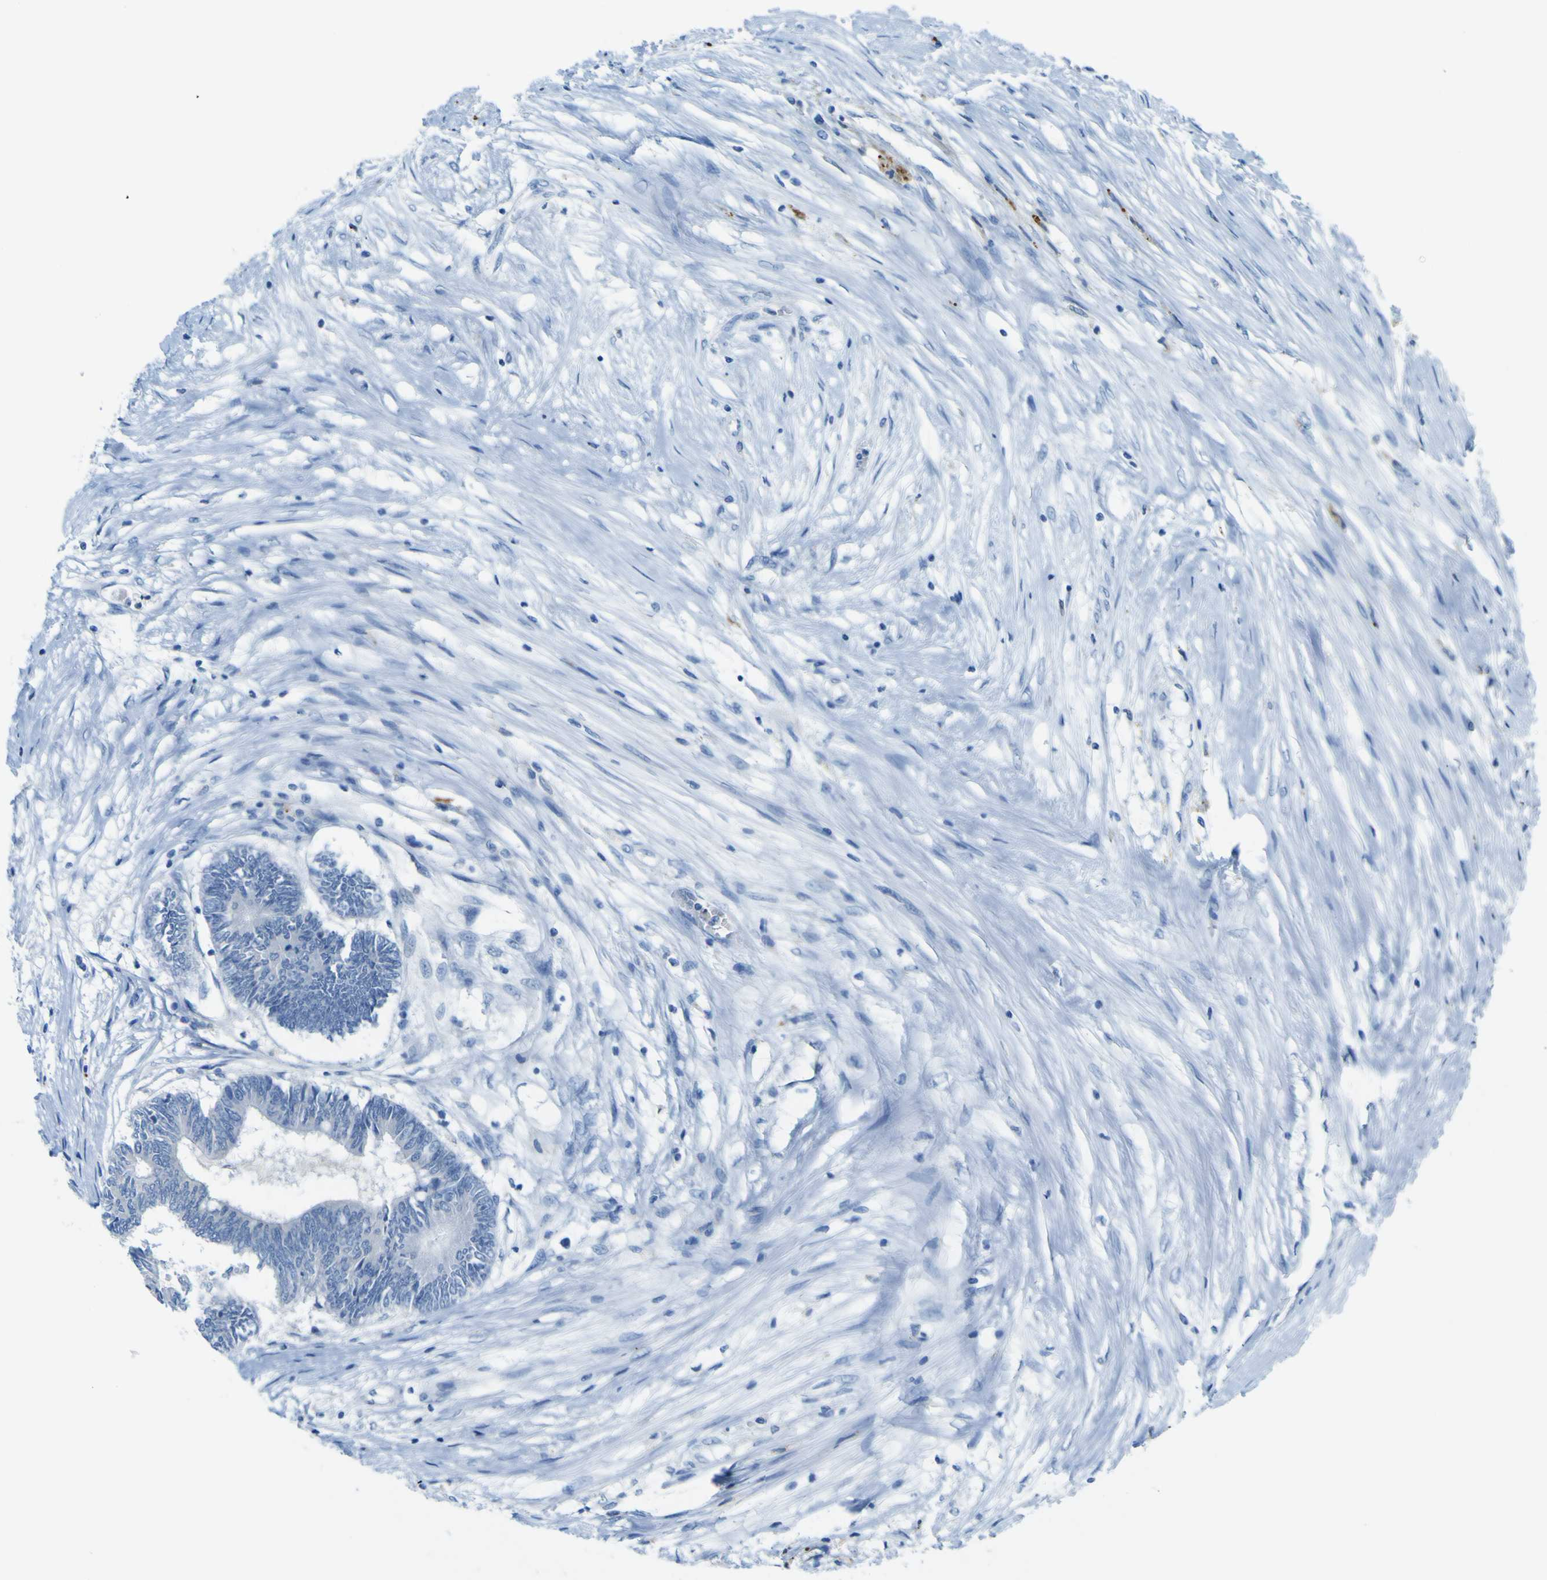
{"staining": {"intensity": "negative", "quantity": "none", "location": "none"}, "tissue": "colorectal cancer", "cell_type": "Tumor cells", "image_type": "cancer", "snomed": [{"axis": "morphology", "description": "Adenocarcinoma, NOS"}, {"axis": "topography", "description": "Rectum"}], "caption": "Histopathology image shows no protein positivity in tumor cells of adenocarcinoma (colorectal) tissue.", "gene": "ACSL1", "patient": {"sex": "male", "age": 63}}